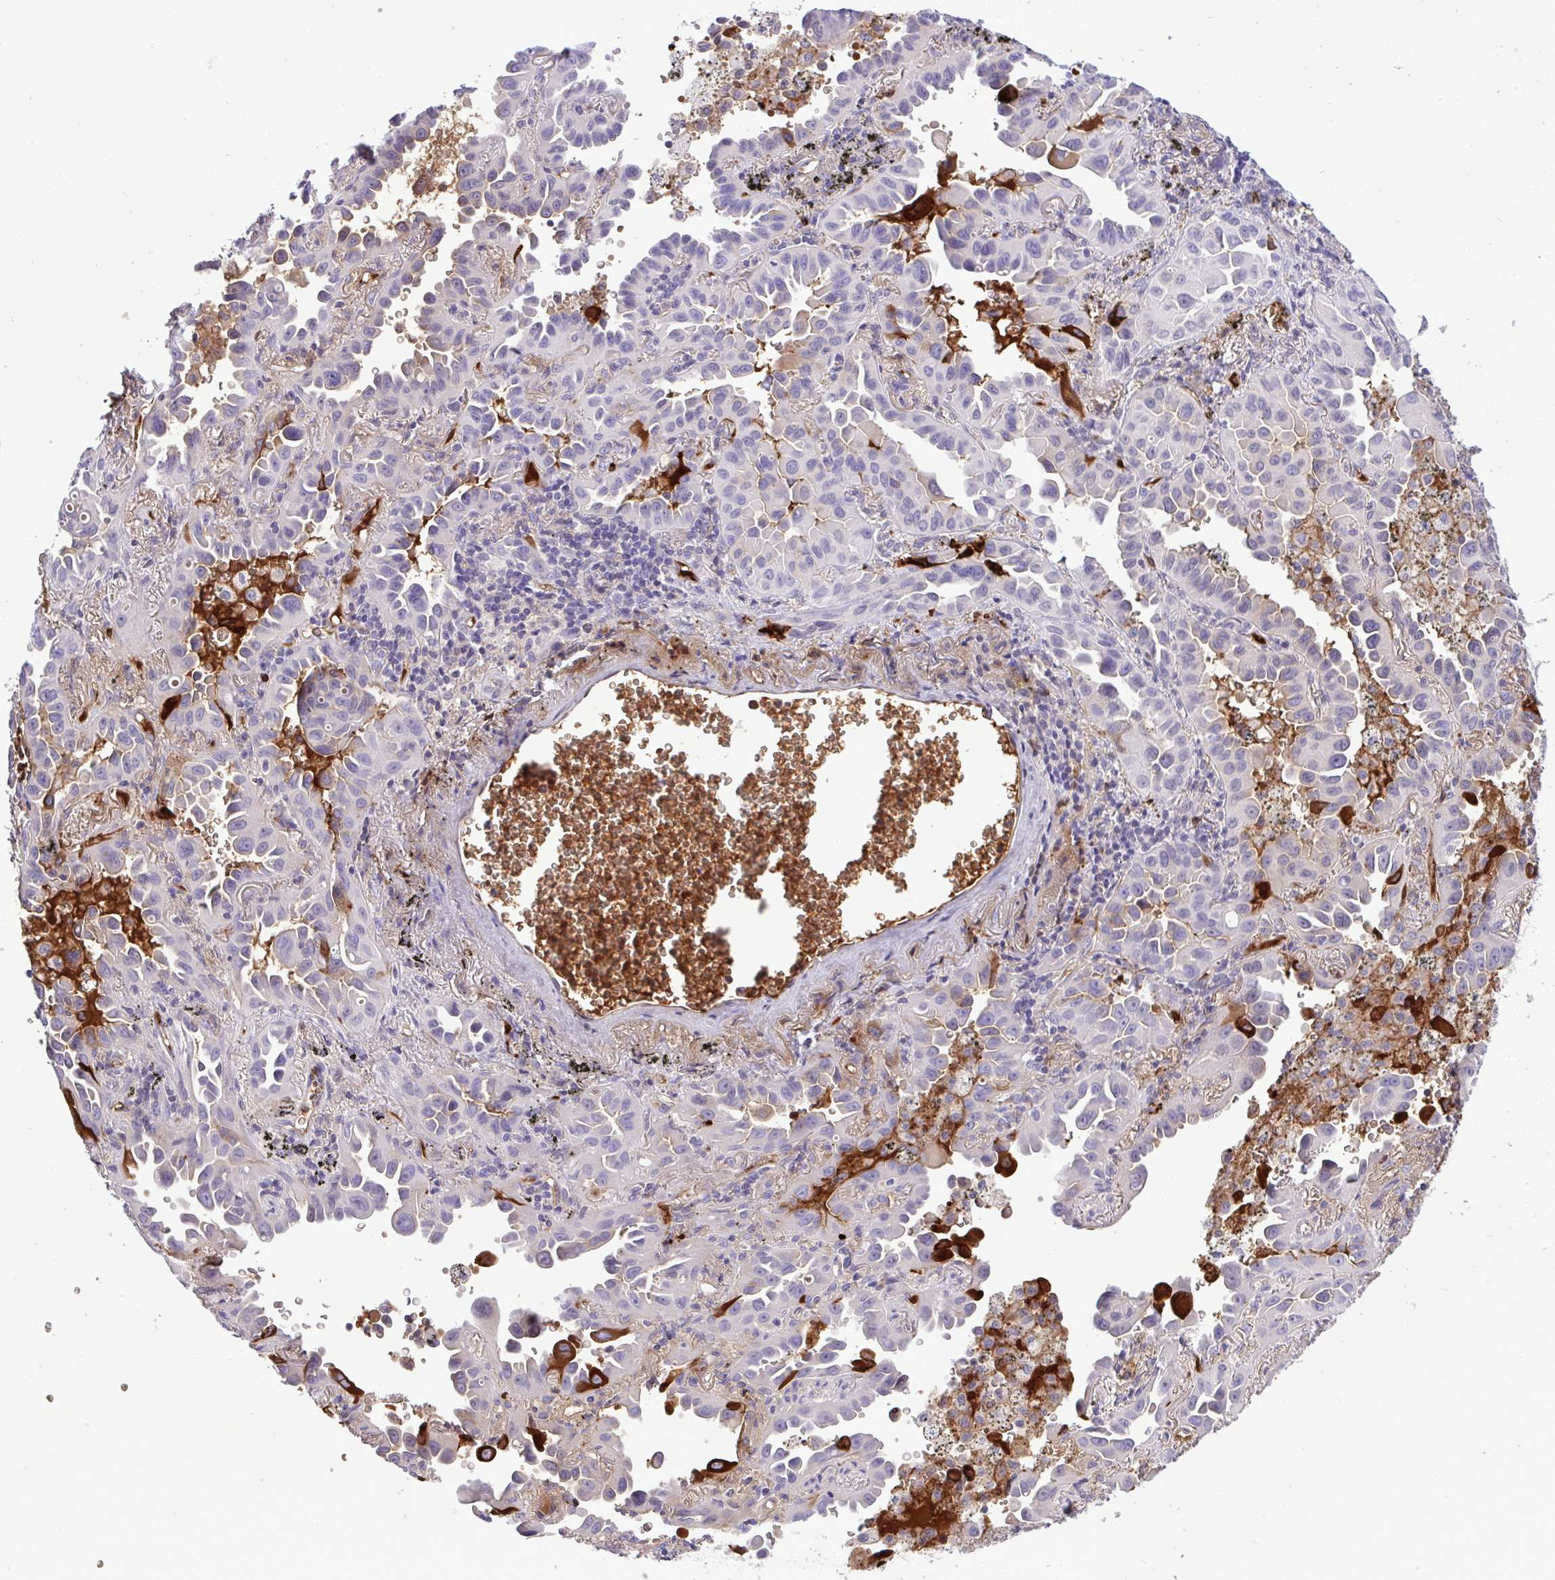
{"staining": {"intensity": "strong", "quantity": "<25%", "location": "cytoplasmic/membranous"}, "tissue": "lung cancer", "cell_type": "Tumor cells", "image_type": "cancer", "snomed": [{"axis": "morphology", "description": "Adenocarcinoma, NOS"}, {"axis": "topography", "description": "Lung"}], "caption": "Lung adenocarcinoma was stained to show a protein in brown. There is medium levels of strong cytoplasmic/membranous staining in approximately <25% of tumor cells. (Brightfield microscopy of DAB IHC at high magnification).", "gene": "F2", "patient": {"sex": "male", "age": 68}}